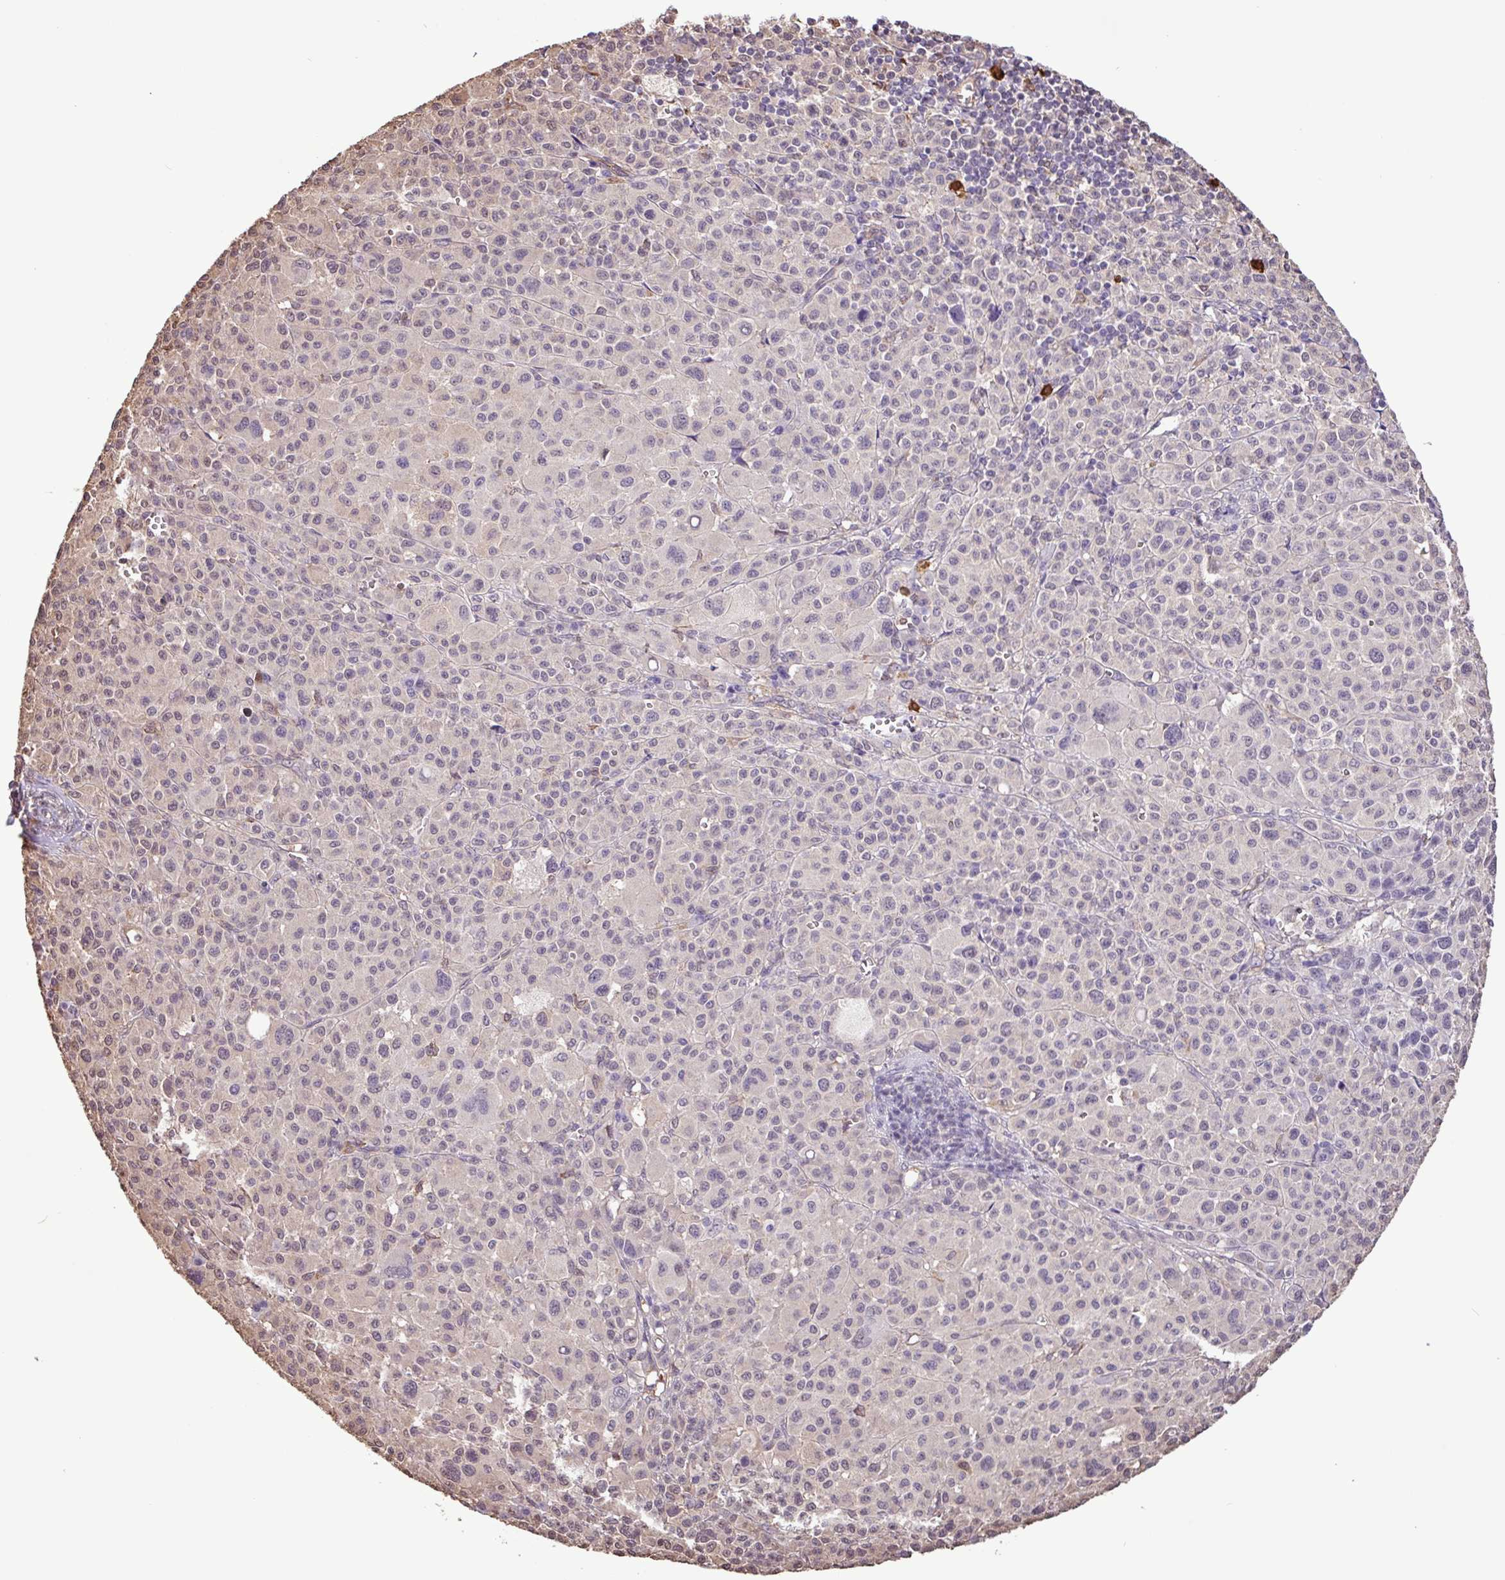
{"staining": {"intensity": "negative", "quantity": "none", "location": "none"}, "tissue": "melanoma", "cell_type": "Tumor cells", "image_type": "cancer", "snomed": [{"axis": "morphology", "description": "Malignant melanoma, Metastatic site"}, {"axis": "topography", "description": "Skin"}], "caption": "The immunohistochemistry (IHC) histopathology image has no significant positivity in tumor cells of melanoma tissue.", "gene": "CHST11", "patient": {"sex": "female", "age": 74}}